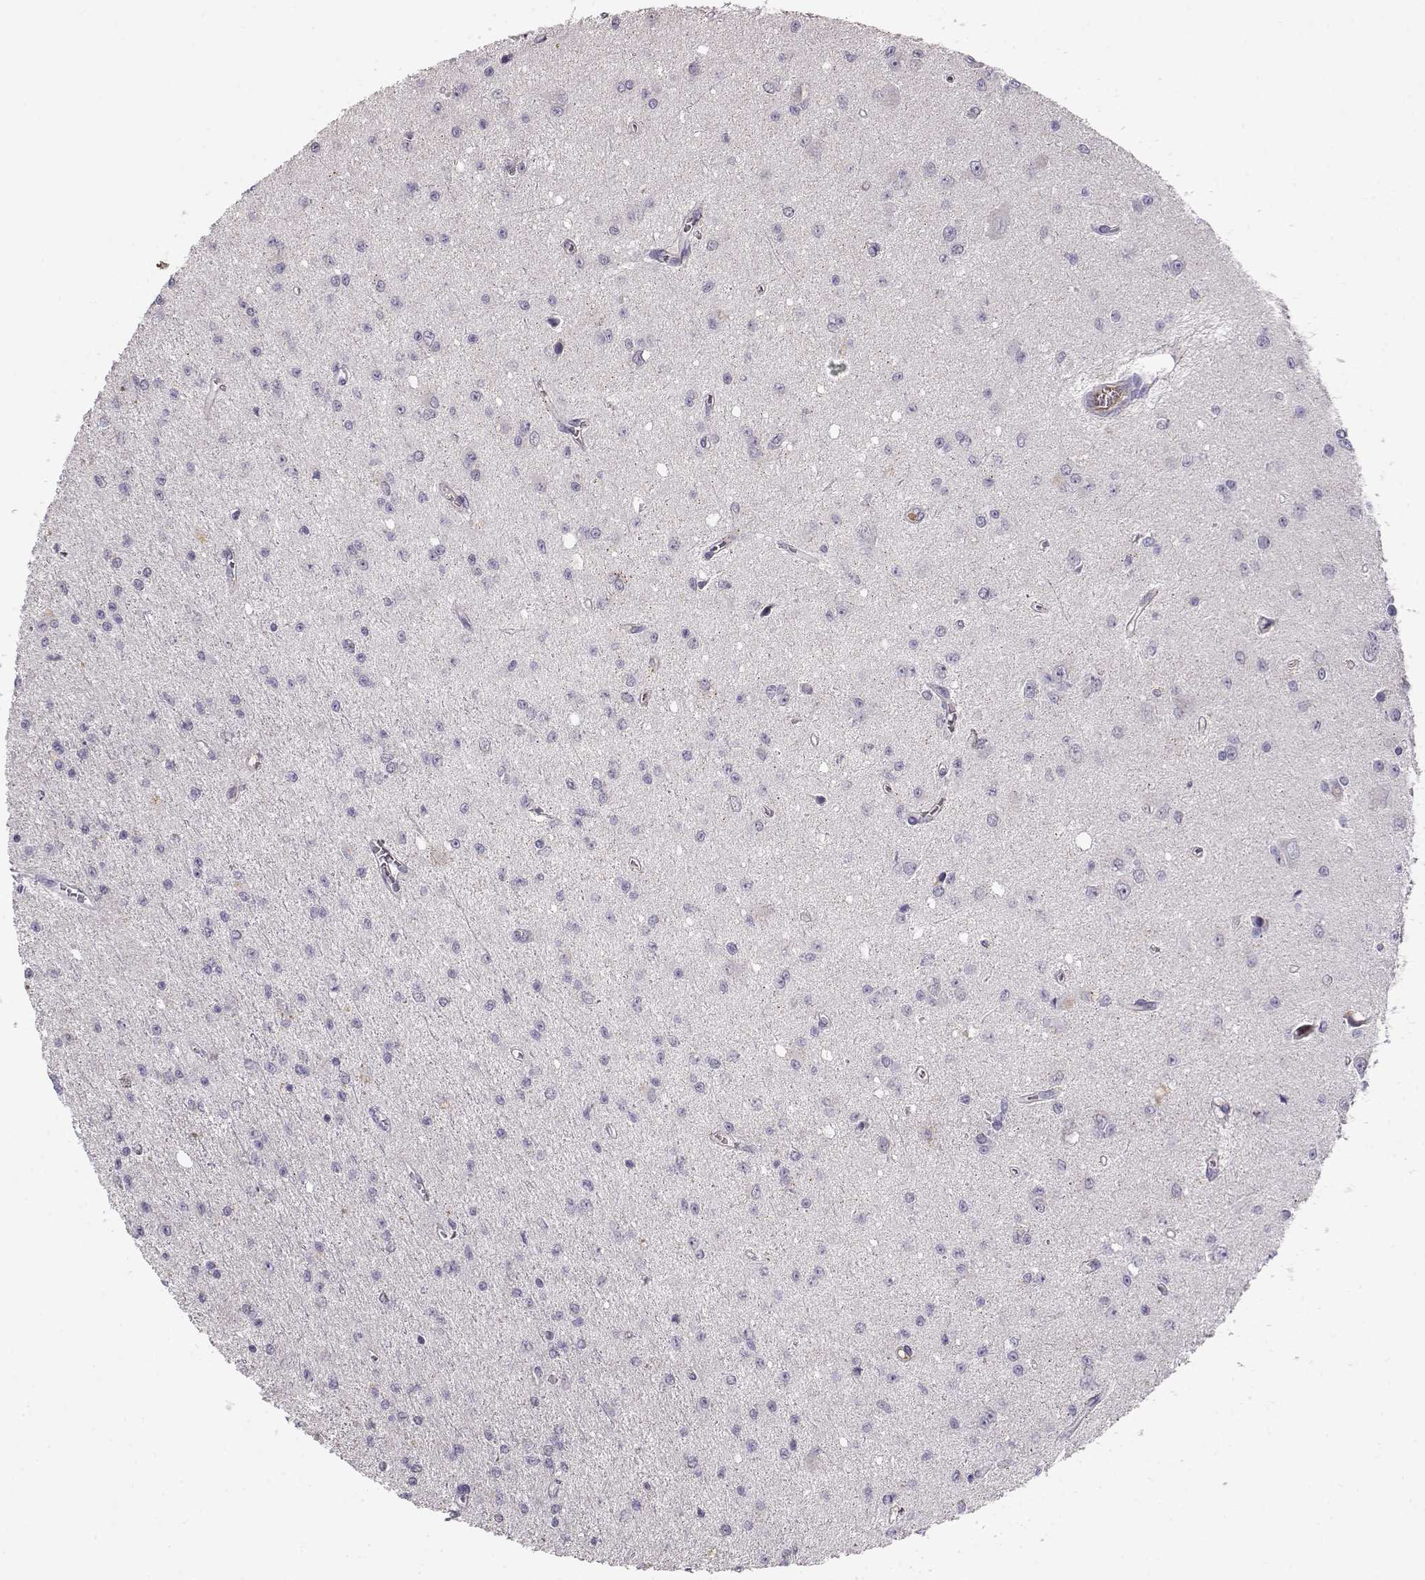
{"staining": {"intensity": "negative", "quantity": "none", "location": "none"}, "tissue": "glioma", "cell_type": "Tumor cells", "image_type": "cancer", "snomed": [{"axis": "morphology", "description": "Glioma, malignant, Low grade"}, {"axis": "topography", "description": "Brain"}], "caption": "Malignant glioma (low-grade) stained for a protein using immunohistochemistry shows no expression tumor cells.", "gene": "TACR1", "patient": {"sex": "female", "age": 45}}